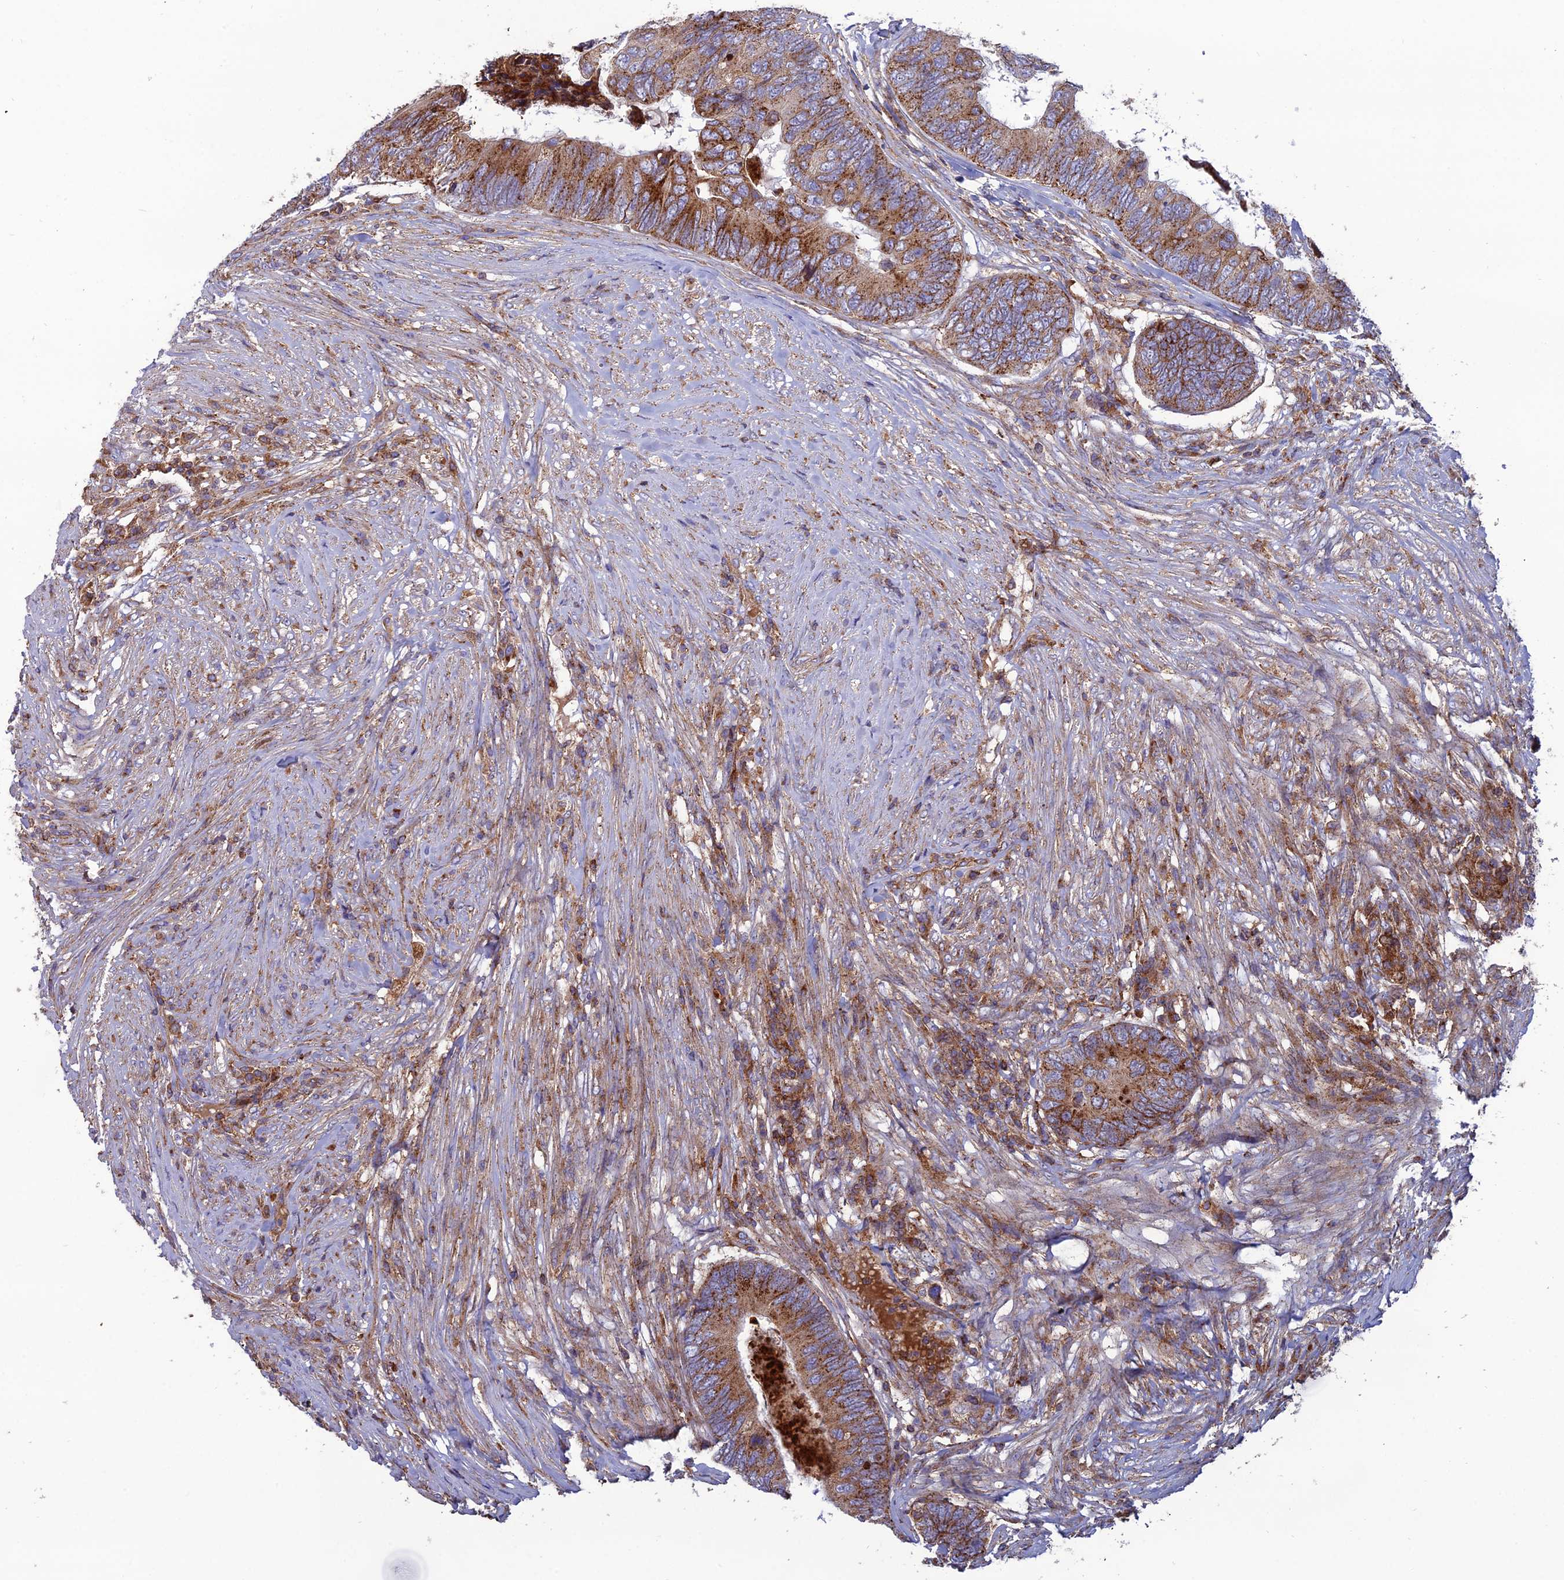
{"staining": {"intensity": "strong", "quantity": ">75%", "location": "cytoplasmic/membranous"}, "tissue": "colorectal cancer", "cell_type": "Tumor cells", "image_type": "cancer", "snomed": [{"axis": "morphology", "description": "Adenocarcinoma, NOS"}, {"axis": "topography", "description": "Colon"}], "caption": "IHC histopathology image of human colorectal cancer stained for a protein (brown), which demonstrates high levels of strong cytoplasmic/membranous expression in about >75% of tumor cells.", "gene": "LNPEP", "patient": {"sex": "female", "age": 67}}